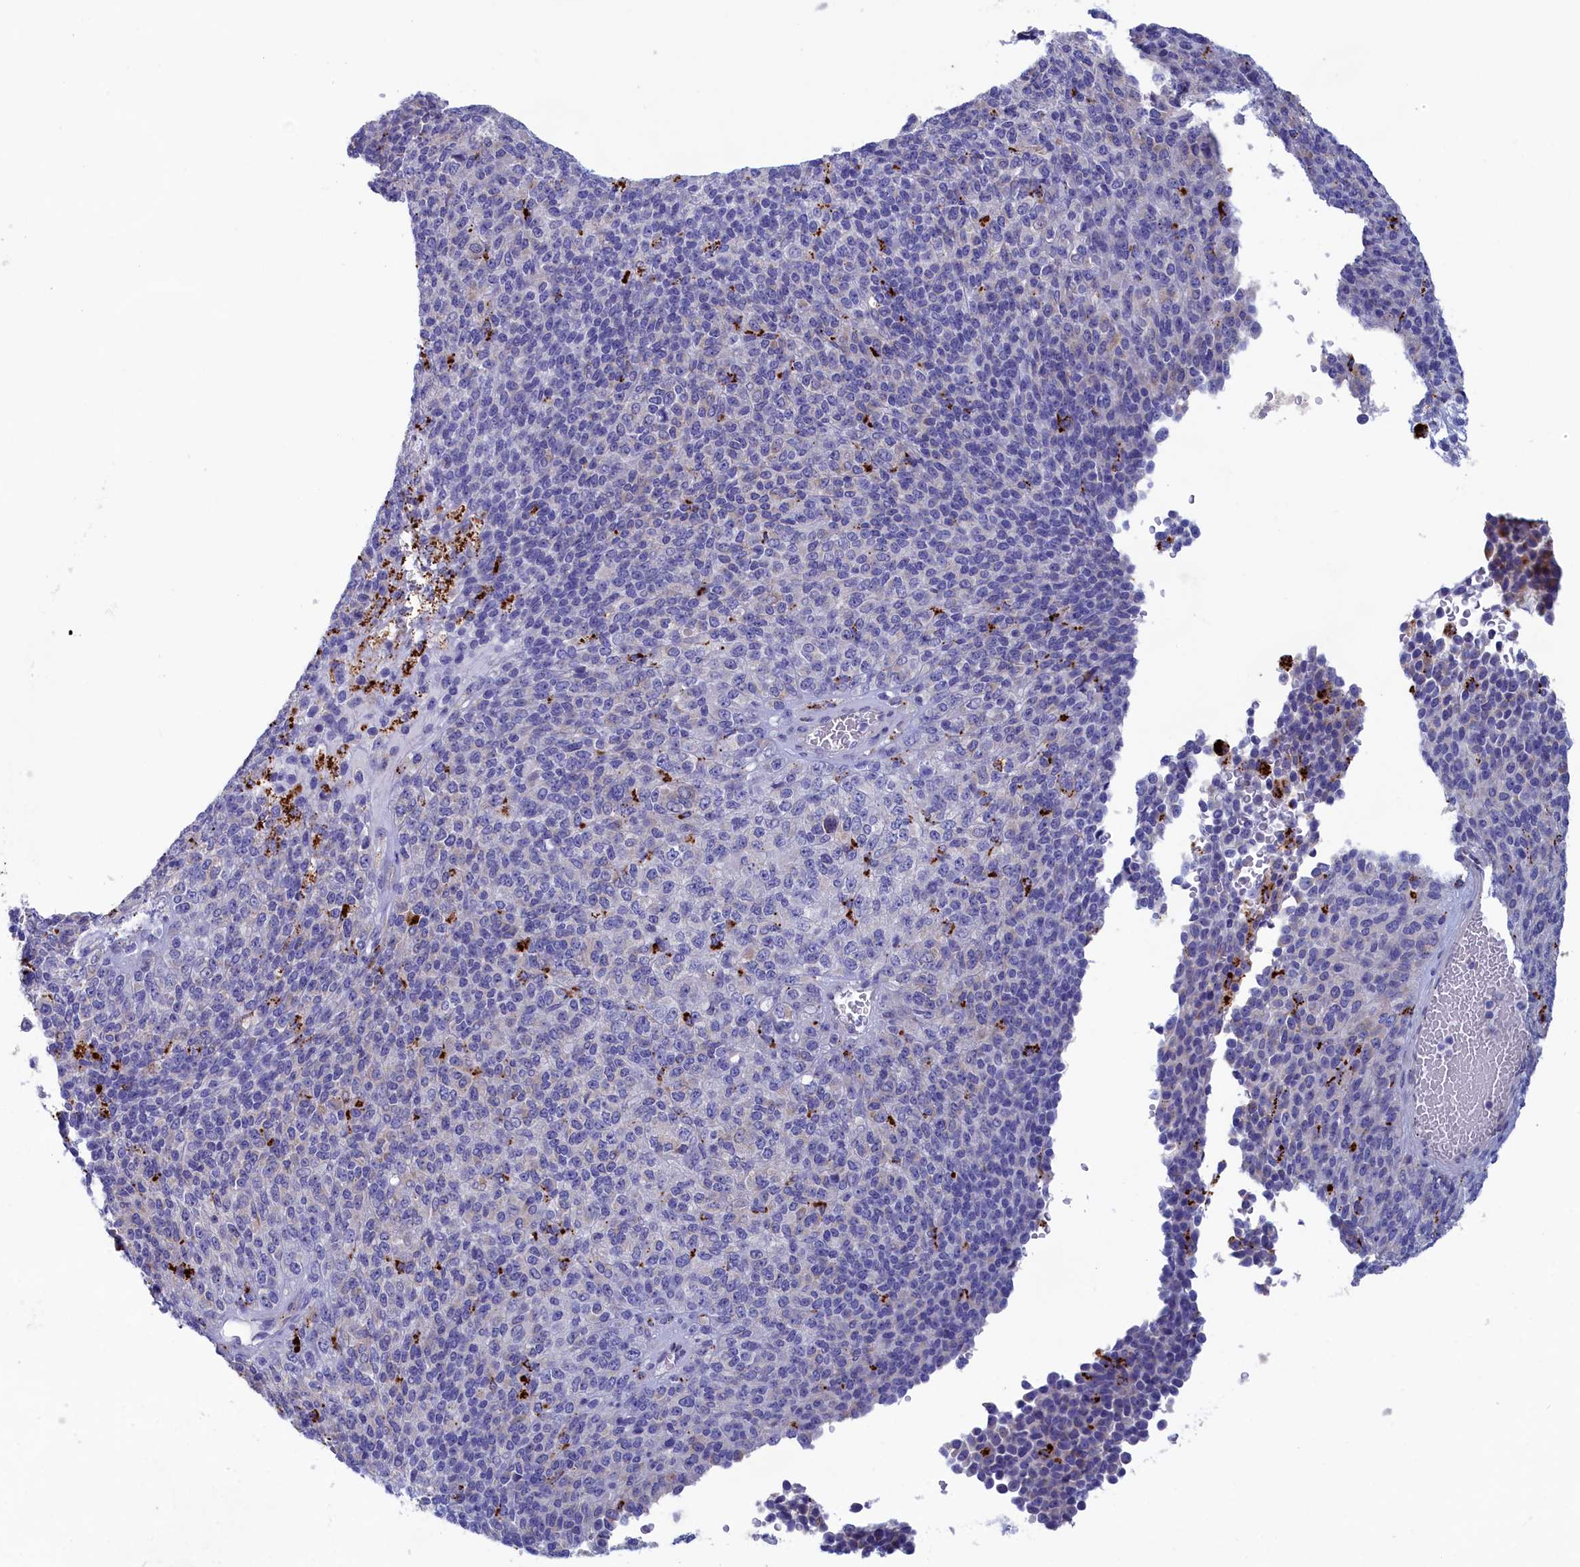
{"staining": {"intensity": "negative", "quantity": "none", "location": "none"}, "tissue": "melanoma", "cell_type": "Tumor cells", "image_type": "cancer", "snomed": [{"axis": "morphology", "description": "Malignant melanoma, Metastatic site"}, {"axis": "topography", "description": "Brain"}], "caption": "Immunohistochemistry (IHC) photomicrograph of neoplastic tissue: human malignant melanoma (metastatic site) stained with DAB (3,3'-diaminobenzidine) exhibits no significant protein expression in tumor cells.", "gene": "WDR6", "patient": {"sex": "female", "age": 56}}